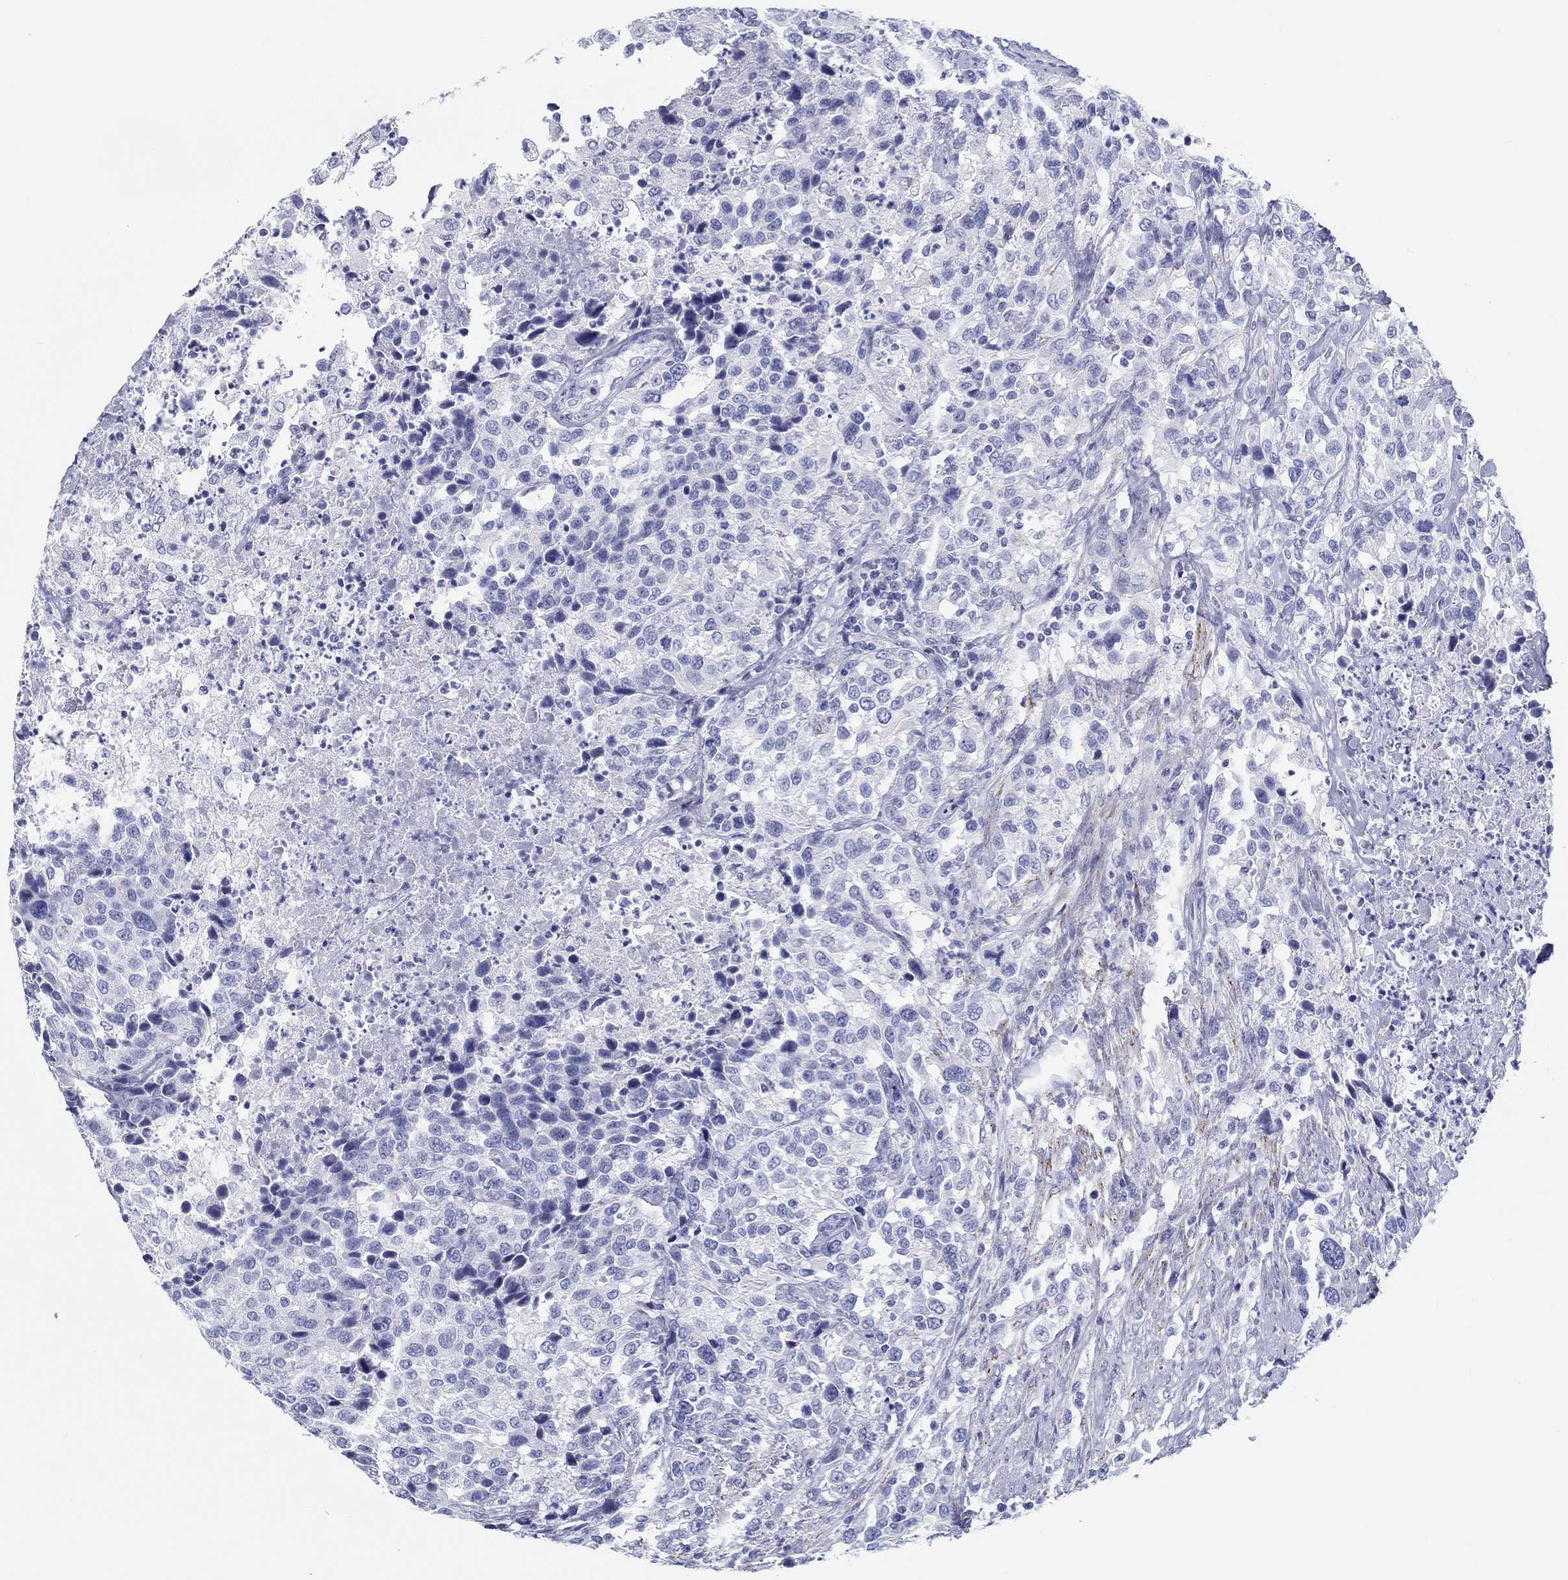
{"staining": {"intensity": "negative", "quantity": "none", "location": "none"}, "tissue": "urothelial cancer", "cell_type": "Tumor cells", "image_type": "cancer", "snomed": [{"axis": "morphology", "description": "Urothelial carcinoma, NOS"}, {"axis": "morphology", "description": "Urothelial carcinoma, High grade"}, {"axis": "topography", "description": "Urinary bladder"}], "caption": "The IHC histopathology image has no significant staining in tumor cells of urothelial cancer tissue.", "gene": "H1-1", "patient": {"sex": "female", "age": 64}}